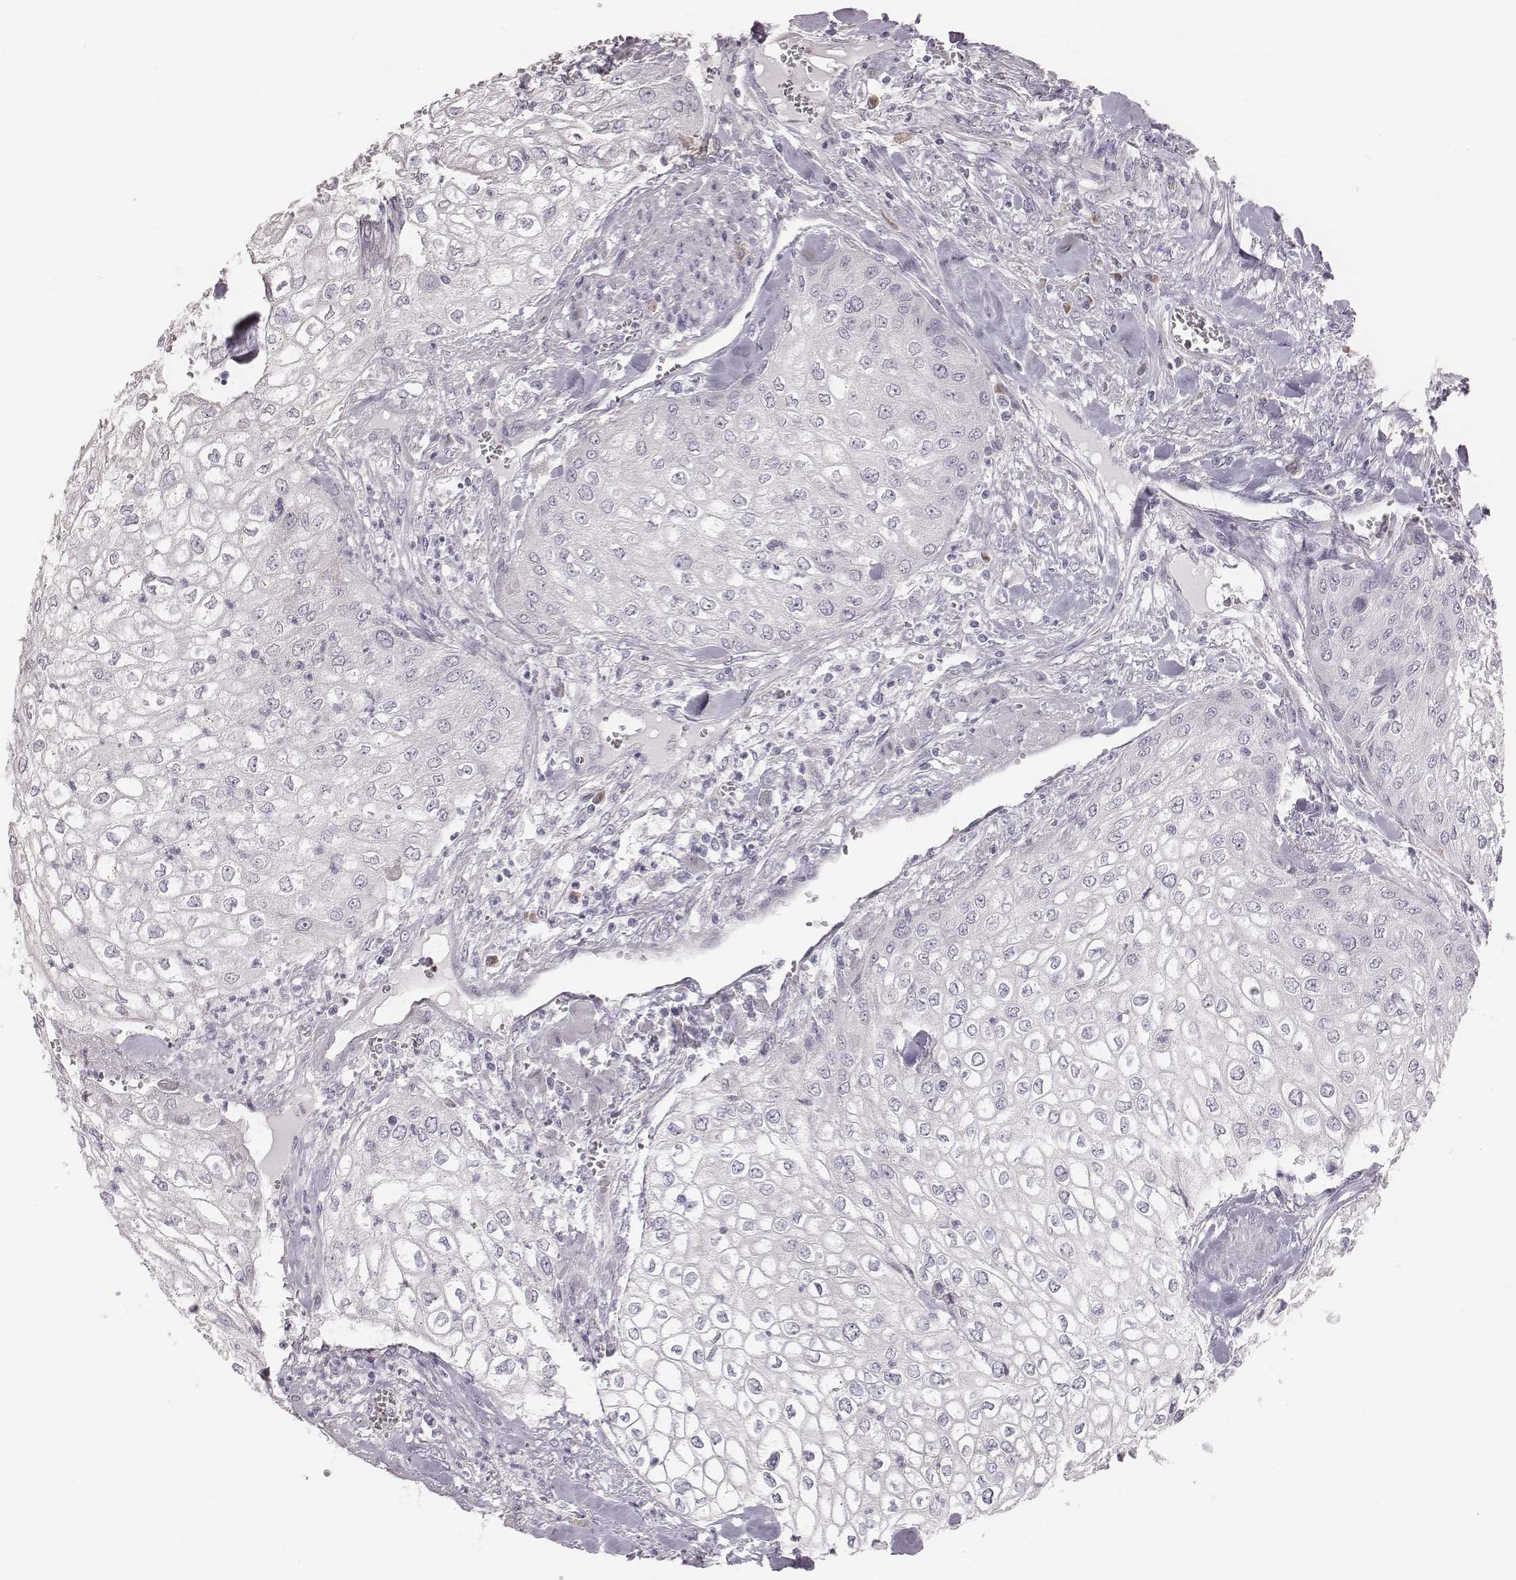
{"staining": {"intensity": "negative", "quantity": "none", "location": "none"}, "tissue": "urothelial cancer", "cell_type": "Tumor cells", "image_type": "cancer", "snomed": [{"axis": "morphology", "description": "Urothelial carcinoma, High grade"}, {"axis": "topography", "description": "Urinary bladder"}], "caption": "Immunohistochemistry micrograph of high-grade urothelial carcinoma stained for a protein (brown), which shows no staining in tumor cells. Nuclei are stained in blue.", "gene": "C6orf58", "patient": {"sex": "male", "age": 62}}